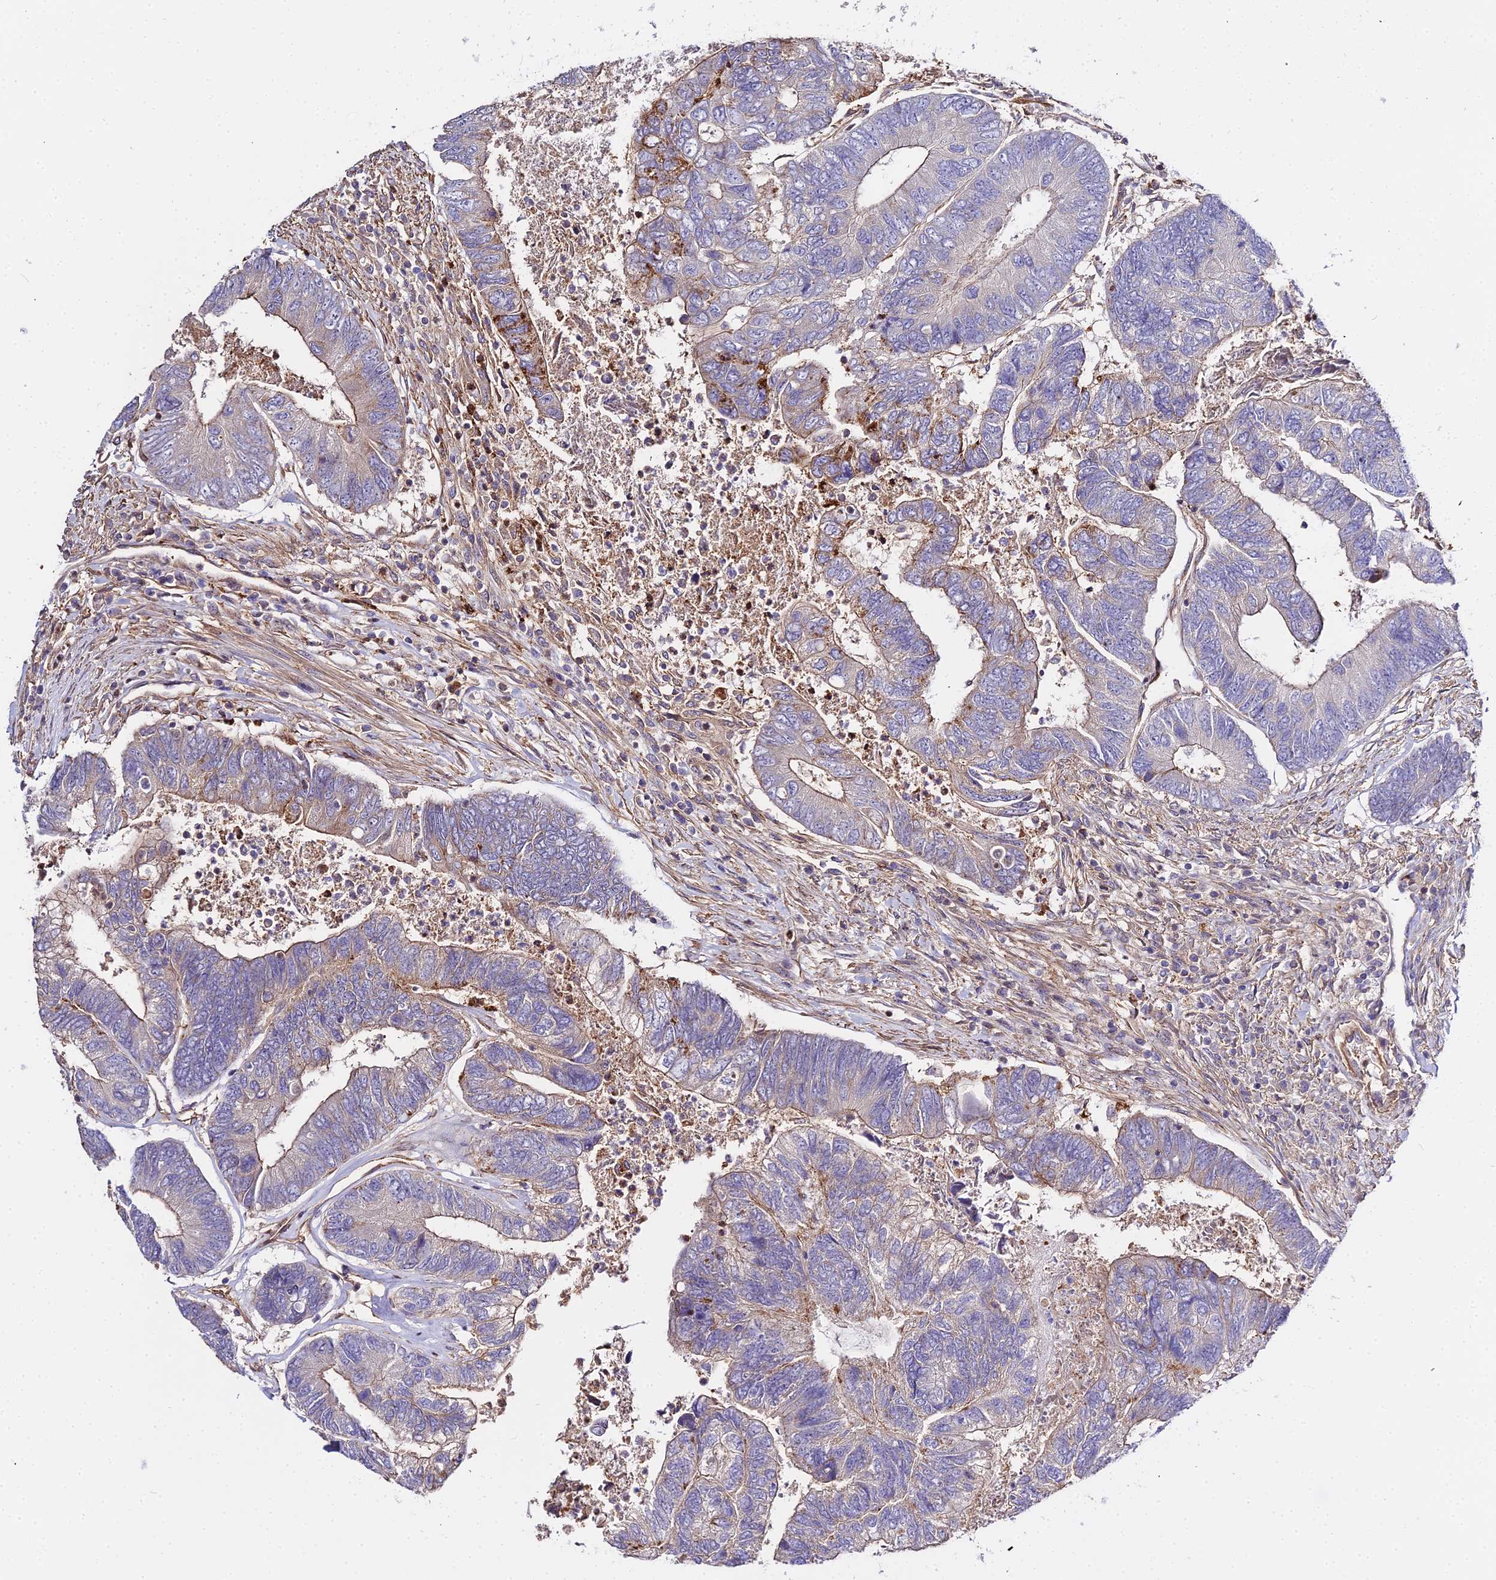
{"staining": {"intensity": "moderate", "quantity": "<25%", "location": "cytoplasmic/membranous"}, "tissue": "colorectal cancer", "cell_type": "Tumor cells", "image_type": "cancer", "snomed": [{"axis": "morphology", "description": "Adenocarcinoma, NOS"}, {"axis": "topography", "description": "Colon"}], "caption": "Immunohistochemistry staining of colorectal adenocarcinoma, which displays low levels of moderate cytoplasmic/membranous positivity in about <25% of tumor cells indicating moderate cytoplasmic/membranous protein positivity. The staining was performed using DAB (3,3'-diaminobenzidine) (brown) for protein detection and nuclei were counterstained in hematoxylin (blue).", "gene": "GLYAT", "patient": {"sex": "female", "age": 67}}